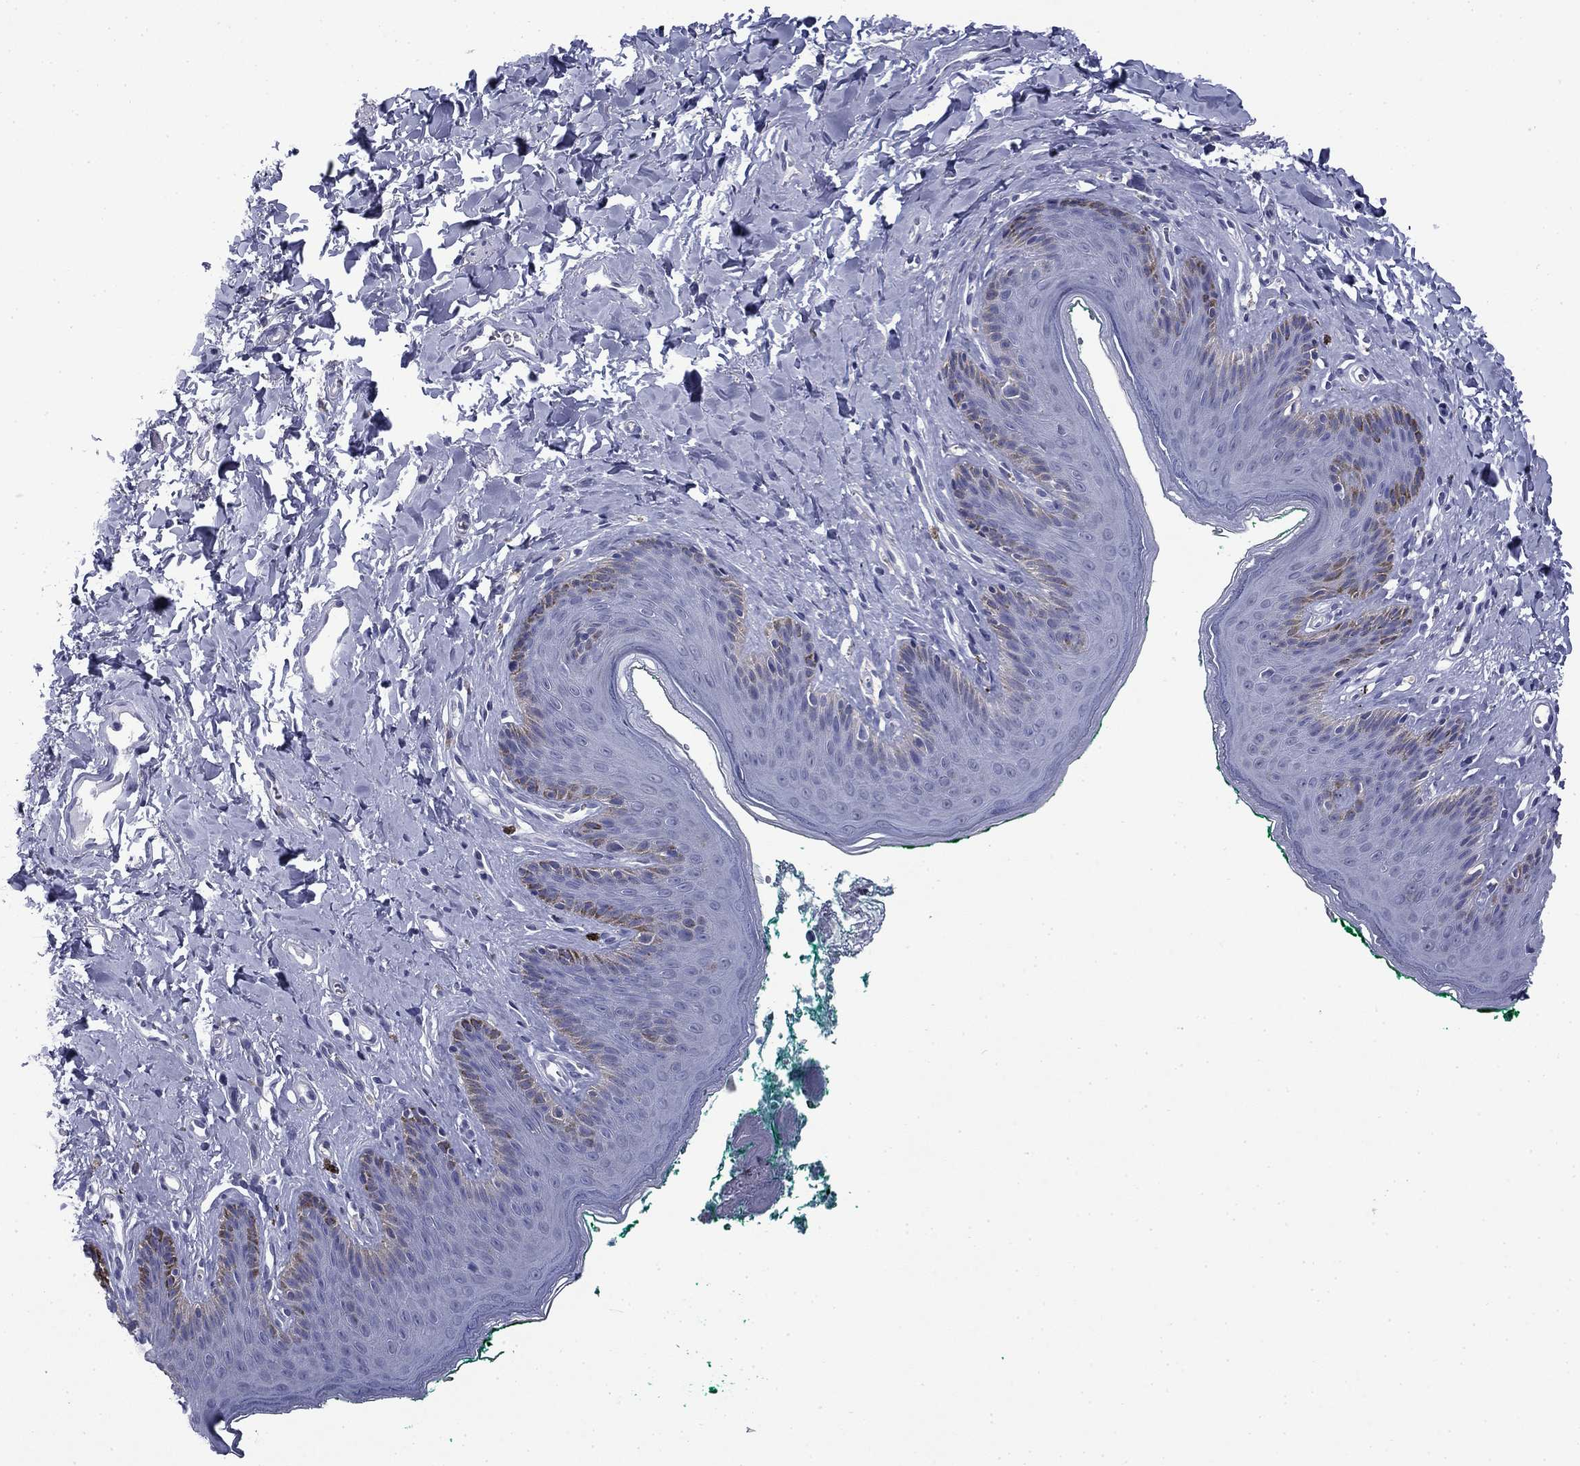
{"staining": {"intensity": "negative", "quantity": "none", "location": "none"}, "tissue": "skin", "cell_type": "Epidermal cells", "image_type": "normal", "snomed": [{"axis": "morphology", "description": "Normal tissue, NOS"}, {"axis": "topography", "description": "Vulva"}], "caption": "Protein analysis of unremarkable skin shows no significant expression in epidermal cells.", "gene": "BCL2L14", "patient": {"sex": "female", "age": 66}}